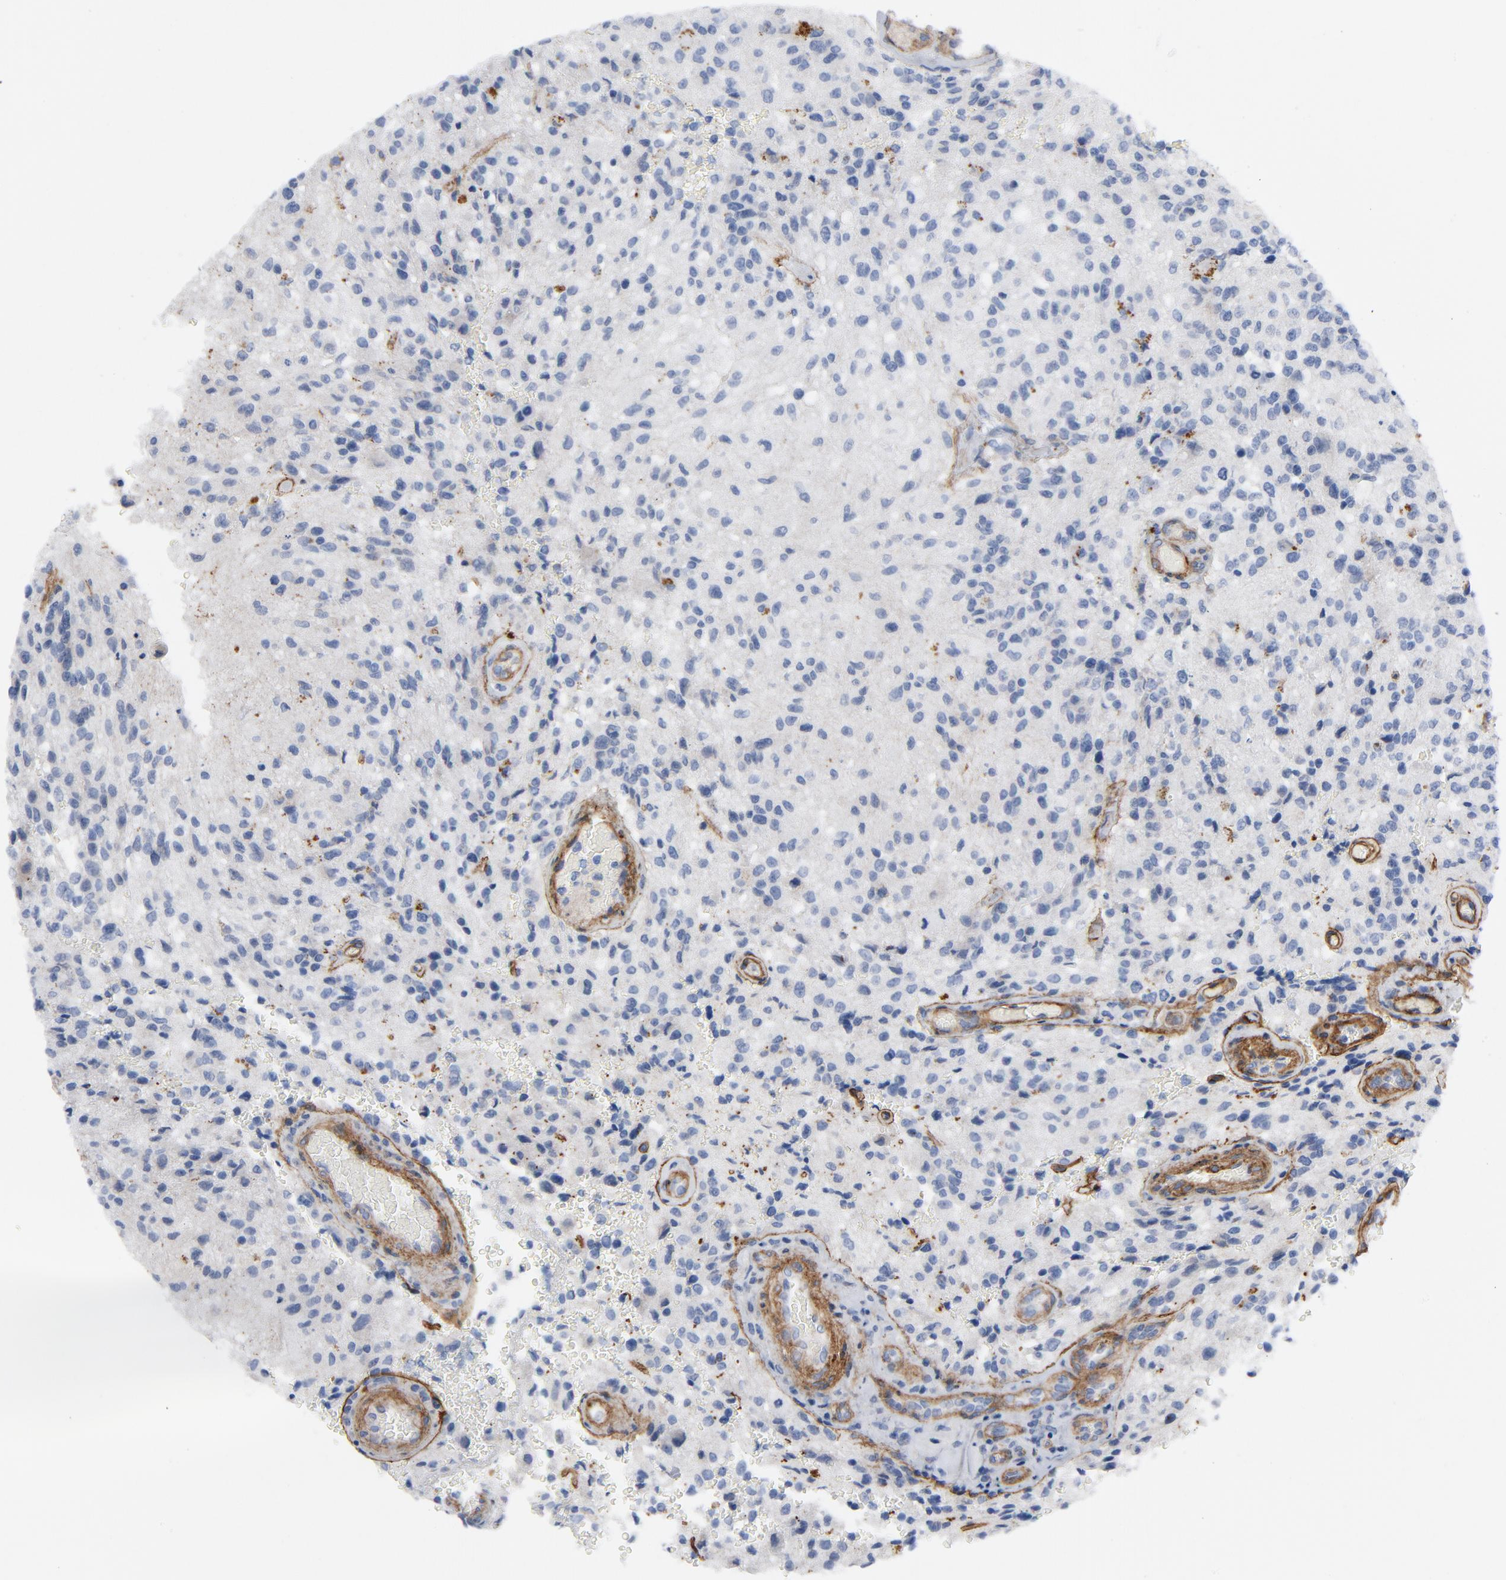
{"staining": {"intensity": "negative", "quantity": "none", "location": "none"}, "tissue": "glioma", "cell_type": "Tumor cells", "image_type": "cancer", "snomed": [{"axis": "morphology", "description": "Normal tissue, NOS"}, {"axis": "morphology", "description": "Glioma, malignant, High grade"}, {"axis": "topography", "description": "Cerebral cortex"}], "caption": "There is no significant positivity in tumor cells of malignant high-grade glioma.", "gene": "LAMC1", "patient": {"sex": "male", "age": 56}}